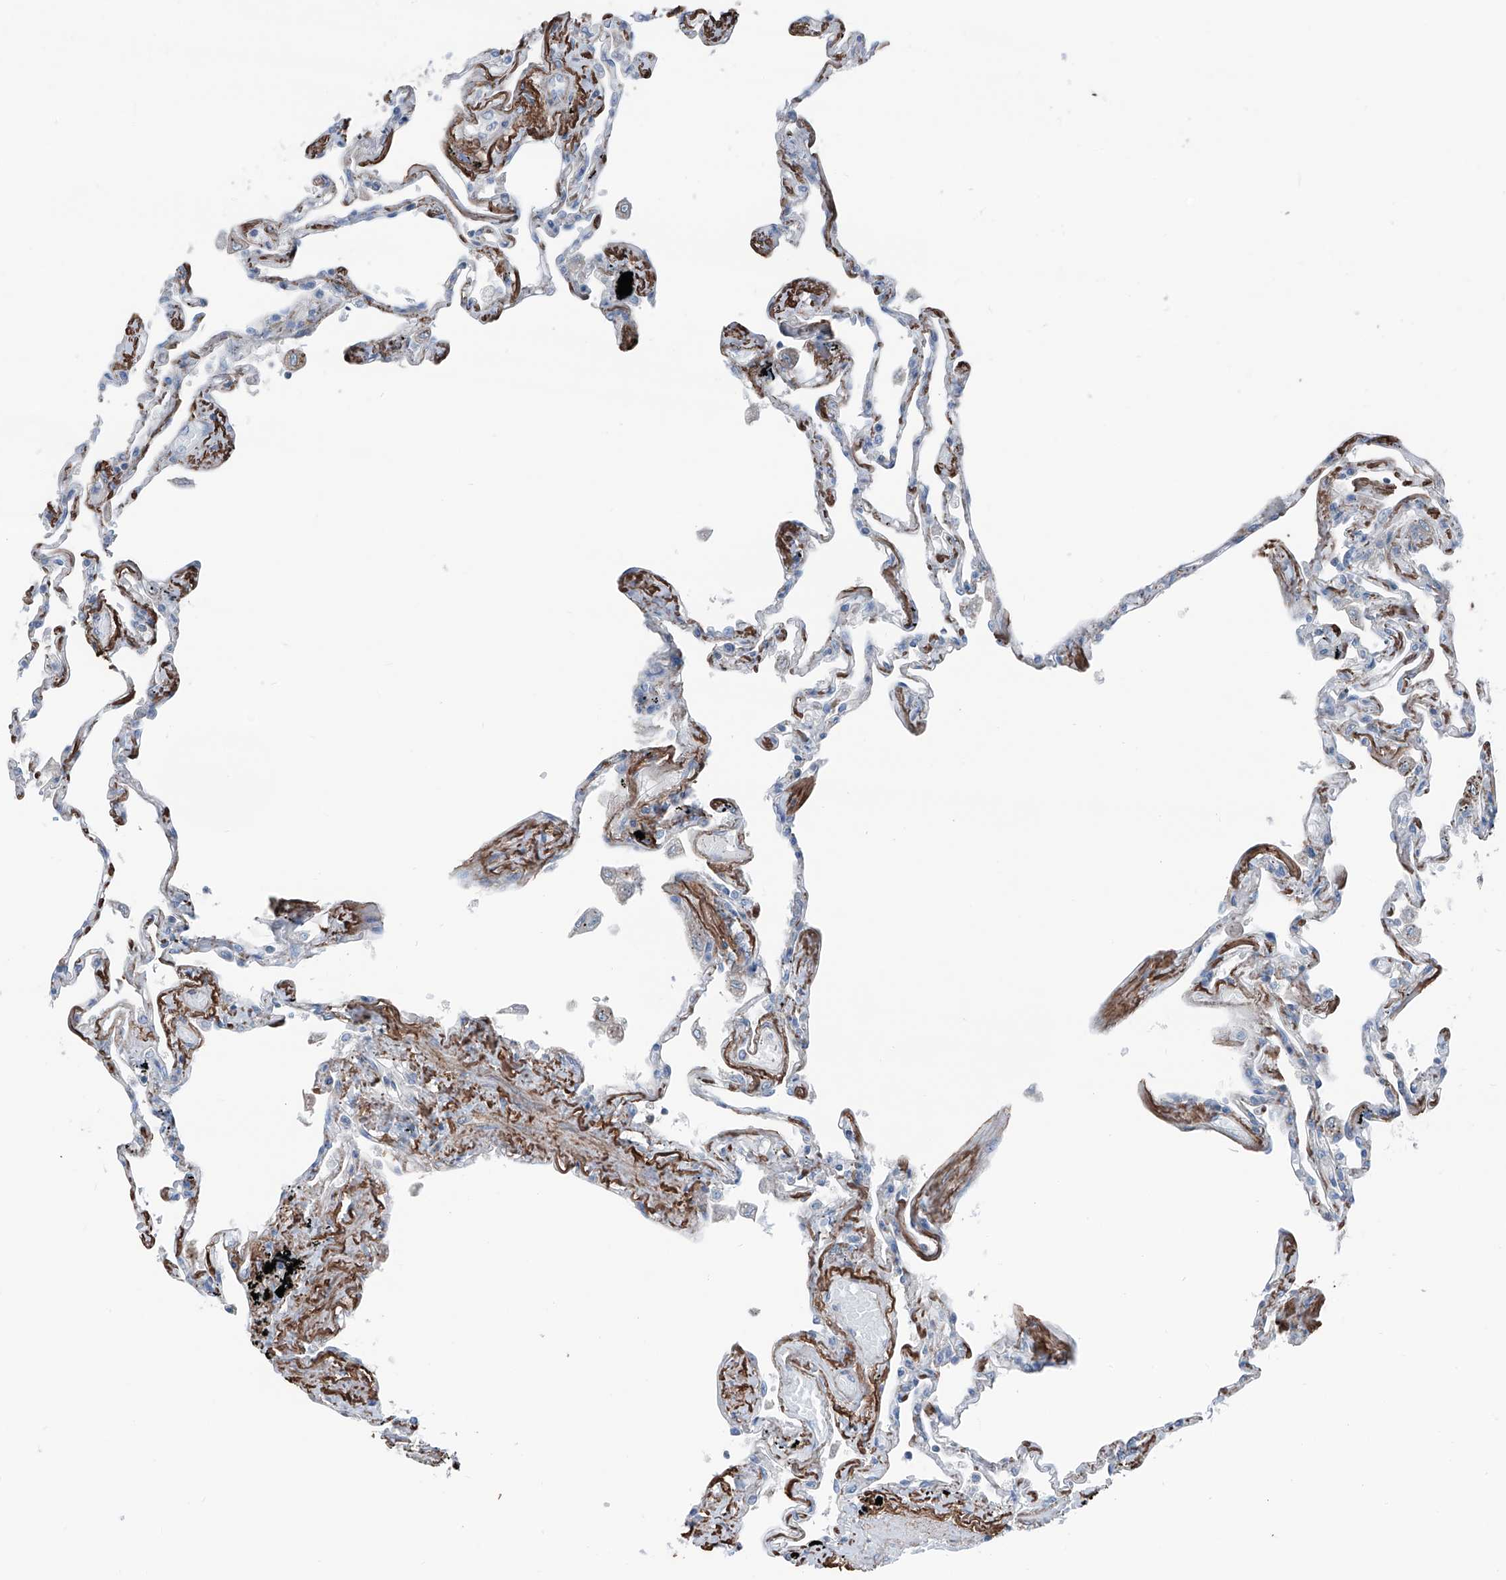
{"staining": {"intensity": "negative", "quantity": "none", "location": "none"}, "tissue": "lung", "cell_type": "Alveolar cells", "image_type": "normal", "snomed": [{"axis": "morphology", "description": "Normal tissue, NOS"}, {"axis": "topography", "description": "Lung"}], "caption": "An IHC photomicrograph of normal lung is shown. There is no staining in alveolar cells of lung. Nuclei are stained in blue.", "gene": "HSPB11", "patient": {"sex": "female", "age": 67}}